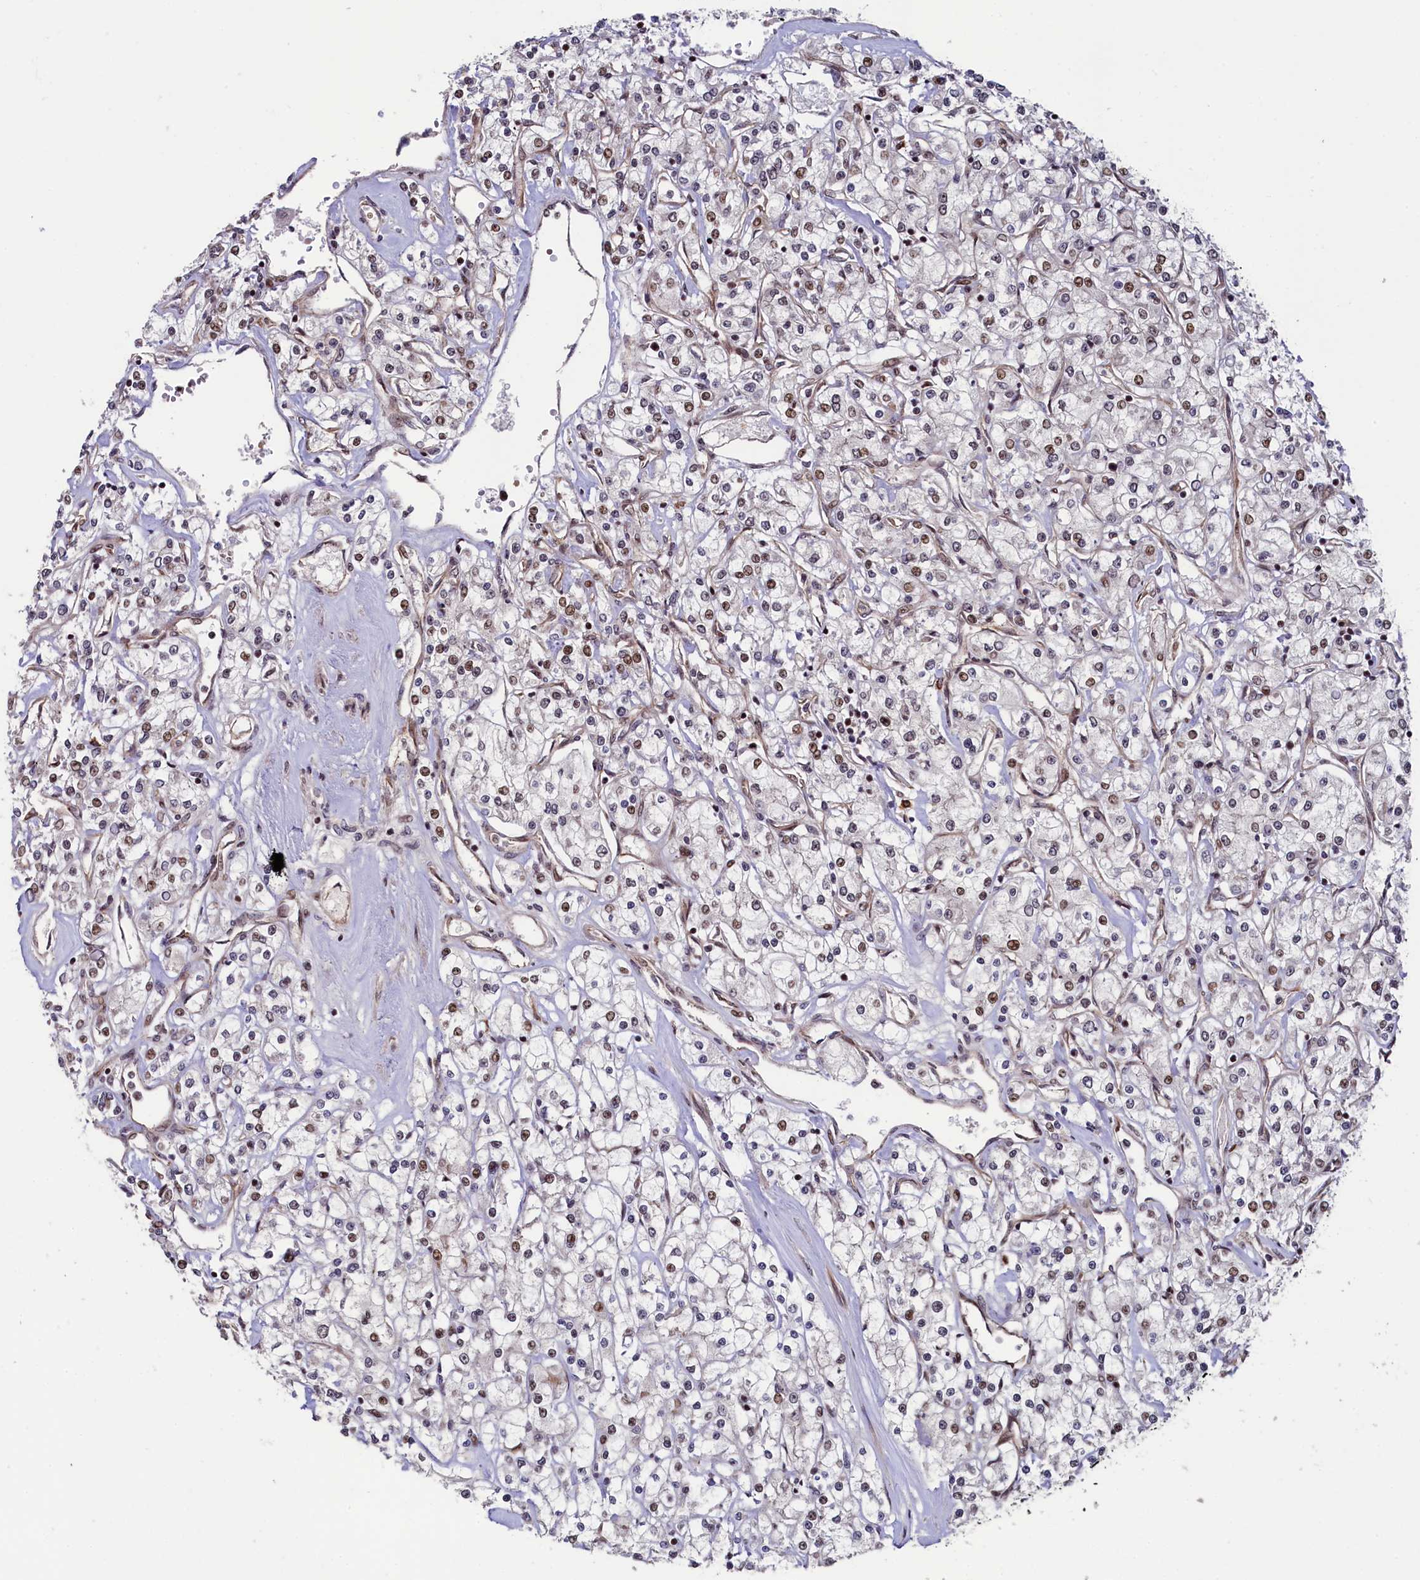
{"staining": {"intensity": "moderate", "quantity": "25%-75%", "location": "nuclear"}, "tissue": "renal cancer", "cell_type": "Tumor cells", "image_type": "cancer", "snomed": [{"axis": "morphology", "description": "Adenocarcinoma, NOS"}, {"axis": "topography", "description": "Kidney"}], "caption": "Immunohistochemistry (IHC) (DAB (3,3'-diaminobenzidine)) staining of renal adenocarcinoma displays moderate nuclear protein staining in about 25%-75% of tumor cells.", "gene": "LEO1", "patient": {"sex": "female", "age": 59}}